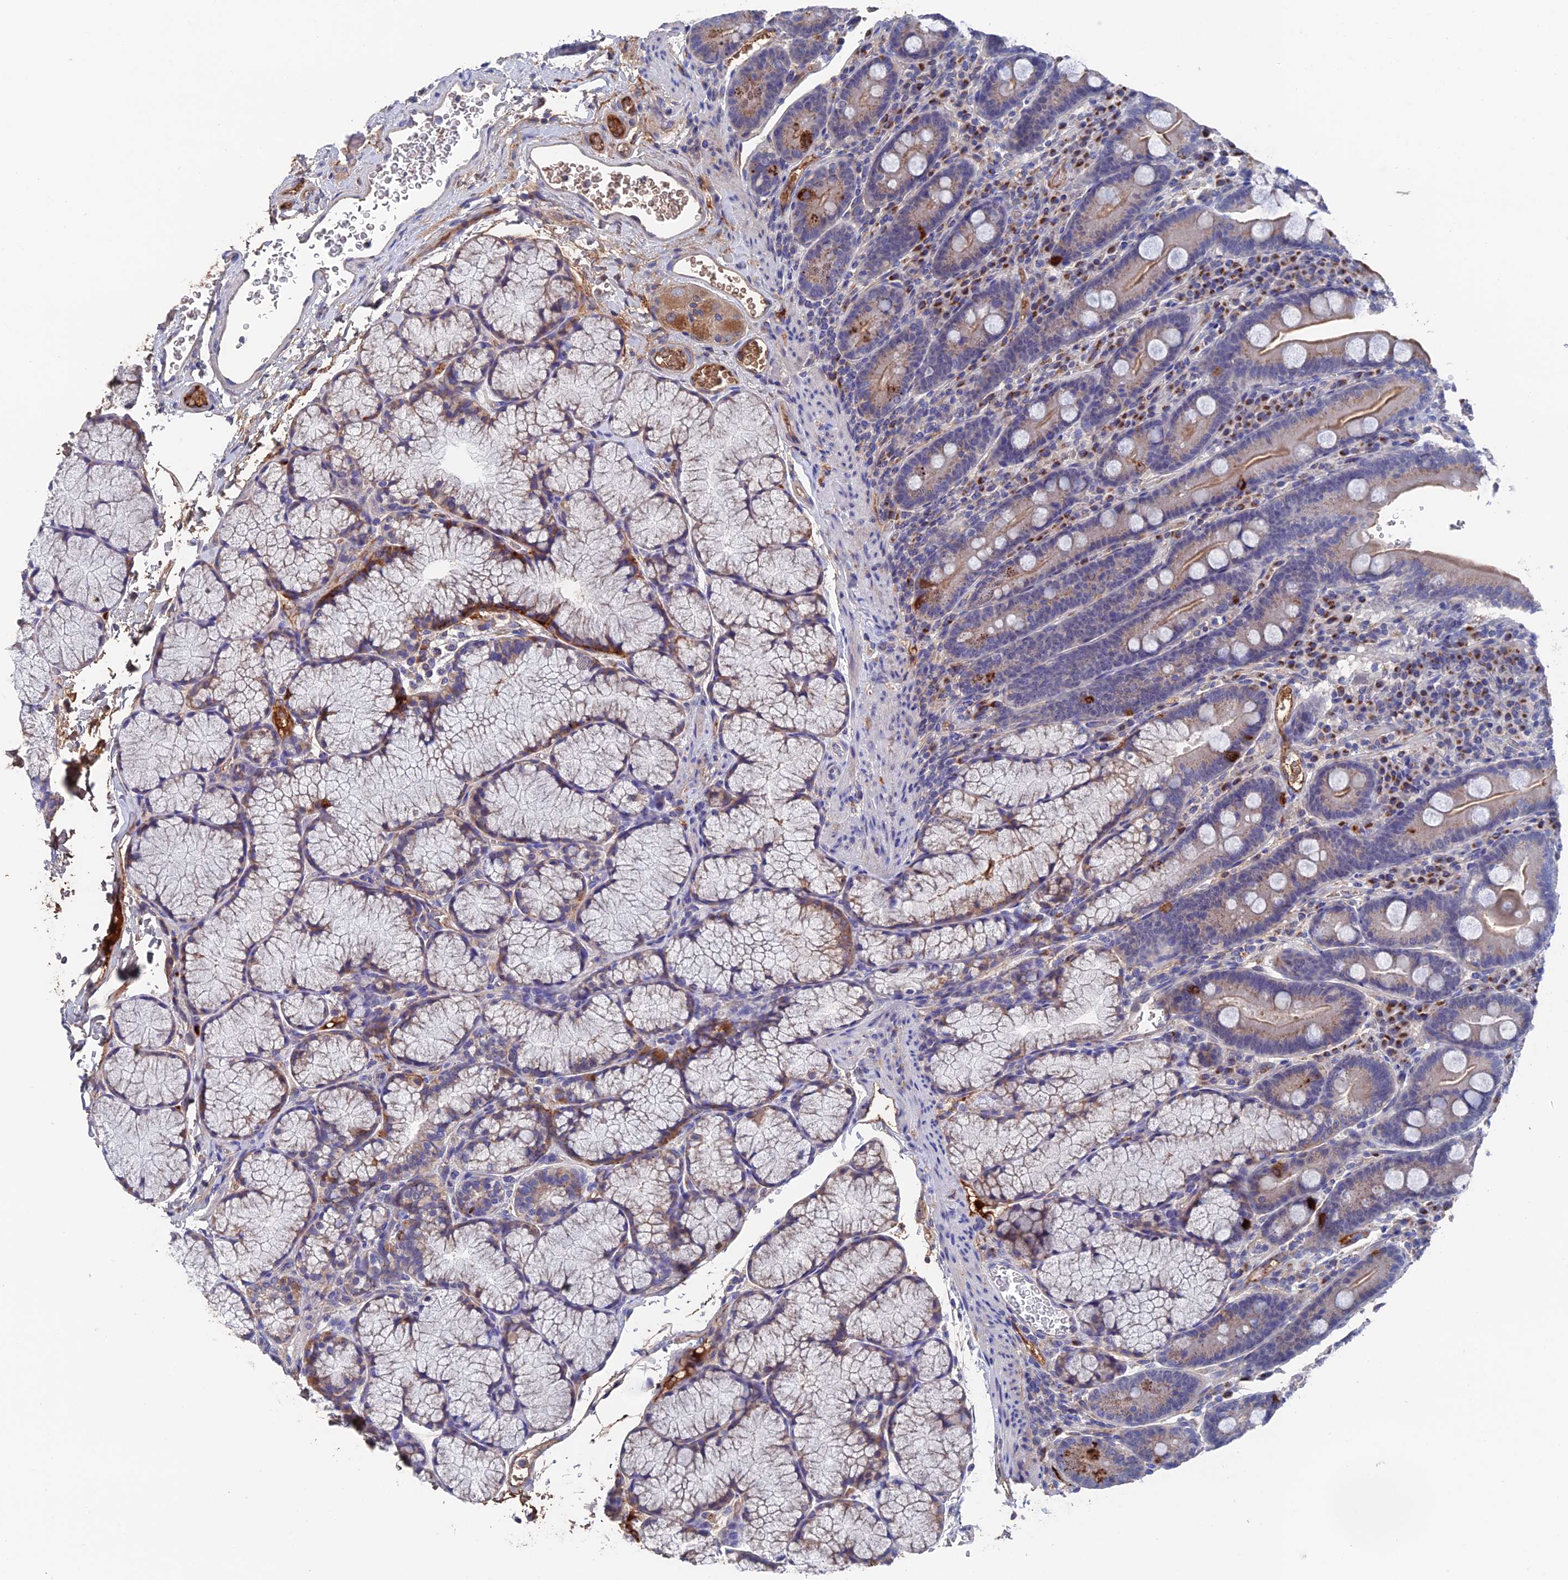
{"staining": {"intensity": "moderate", "quantity": "<25%", "location": "cytoplasmic/membranous"}, "tissue": "duodenum", "cell_type": "Glandular cells", "image_type": "normal", "snomed": [{"axis": "morphology", "description": "Normal tissue, NOS"}, {"axis": "topography", "description": "Duodenum"}], "caption": "An IHC histopathology image of normal tissue is shown. Protein staining in brown labels moderate cytoplasmic/membranous positivity in duodenum within glandular cells. The protein is shown in brown color, while the nuclei are stained blue.", "gene": "HPF1", "patient": {"sex": "male", "age": 35}}